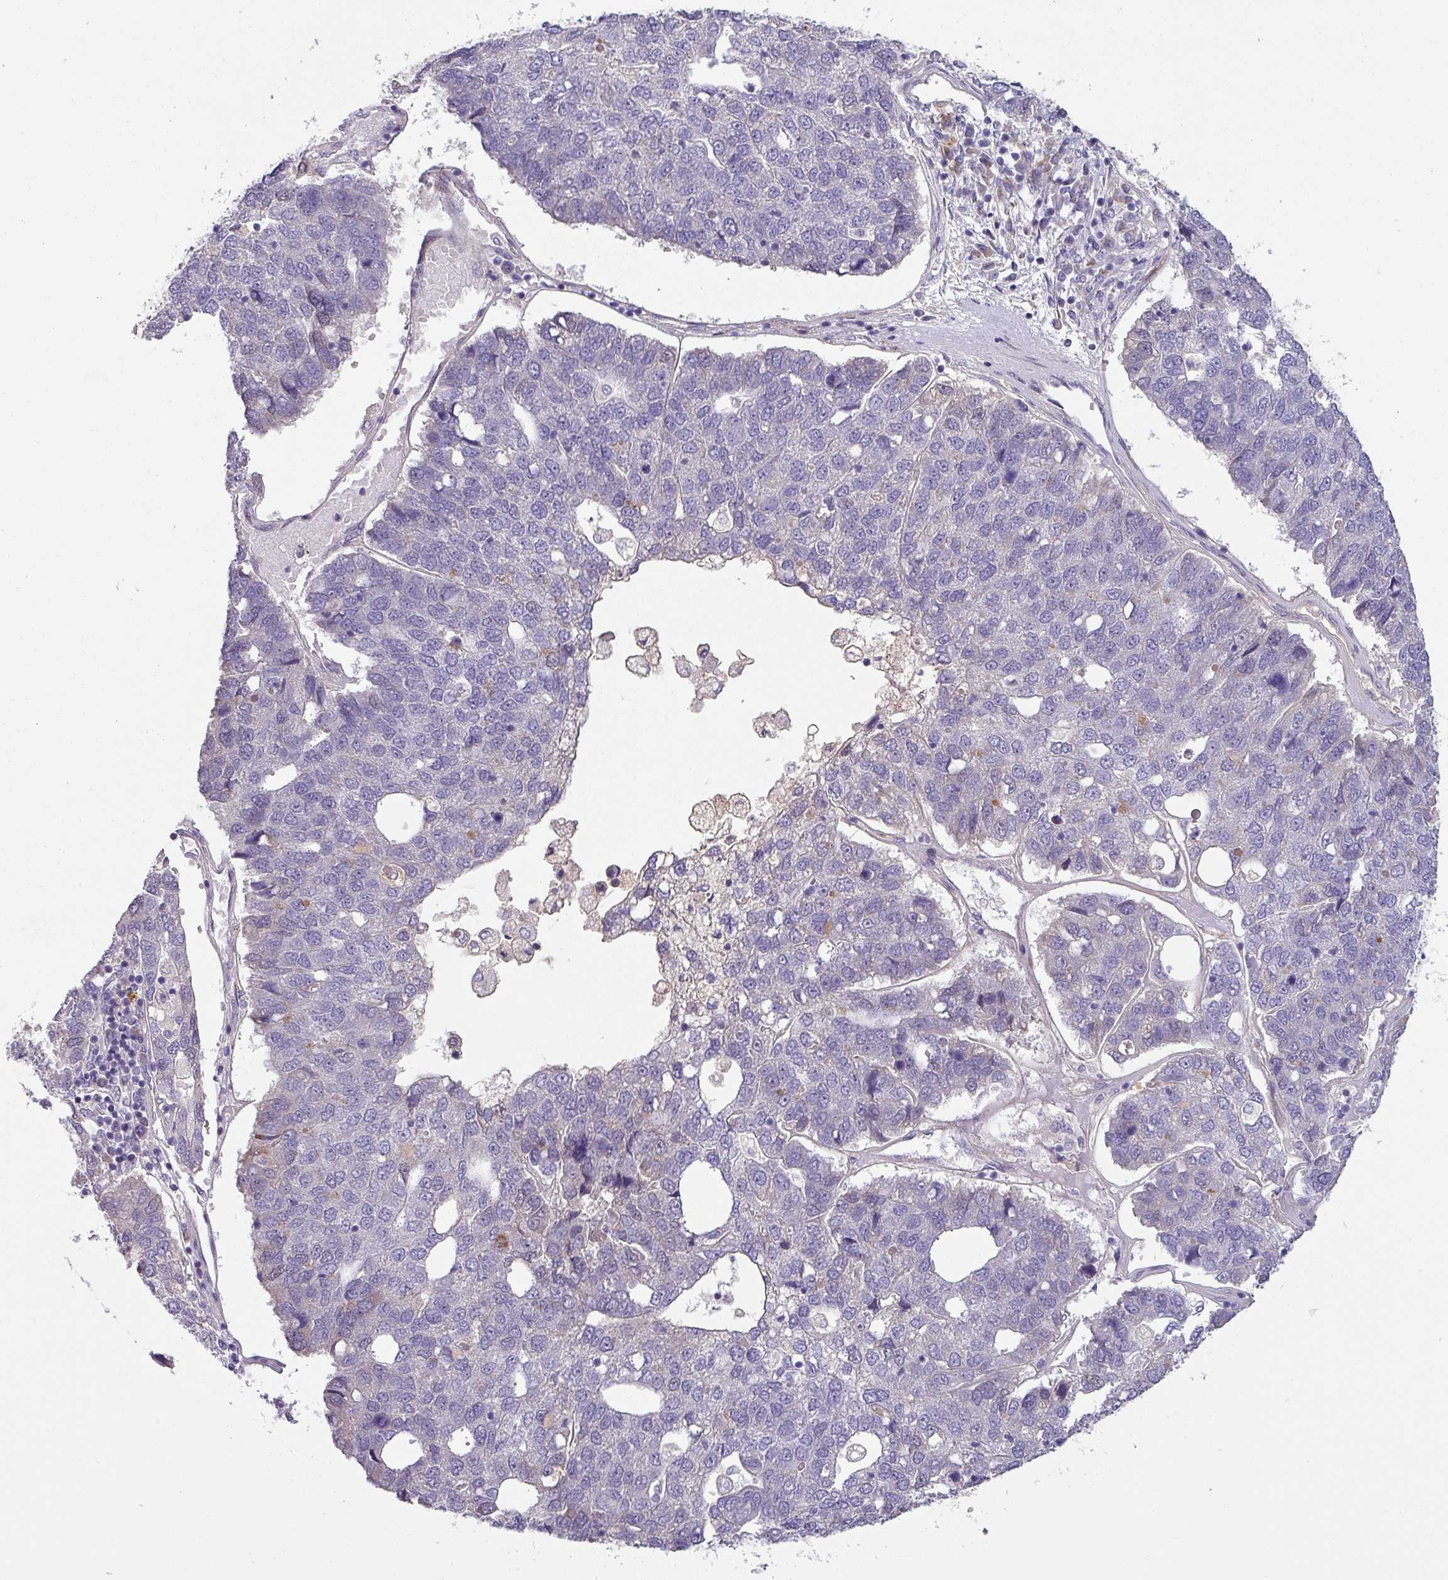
{"staining": {"intensity": "negative", "quantity": "none", "location": "none"}, "tissue": "pancreatic cancer", "cell_type": "Tumor cells", "image_type": "cancer", "snomed": [{"axis": "morphology", "description": "Adenocarcinoma, NOS"}, {"axis": "topography", "description": "Pancreas"}], "caption": "Pancreatic adenocarcinoma was stained to show a protein in brown. There is no significant expression in tumor cells.", "gene": "KLHL3", "patient": {"sex": "female", "age": 61}}